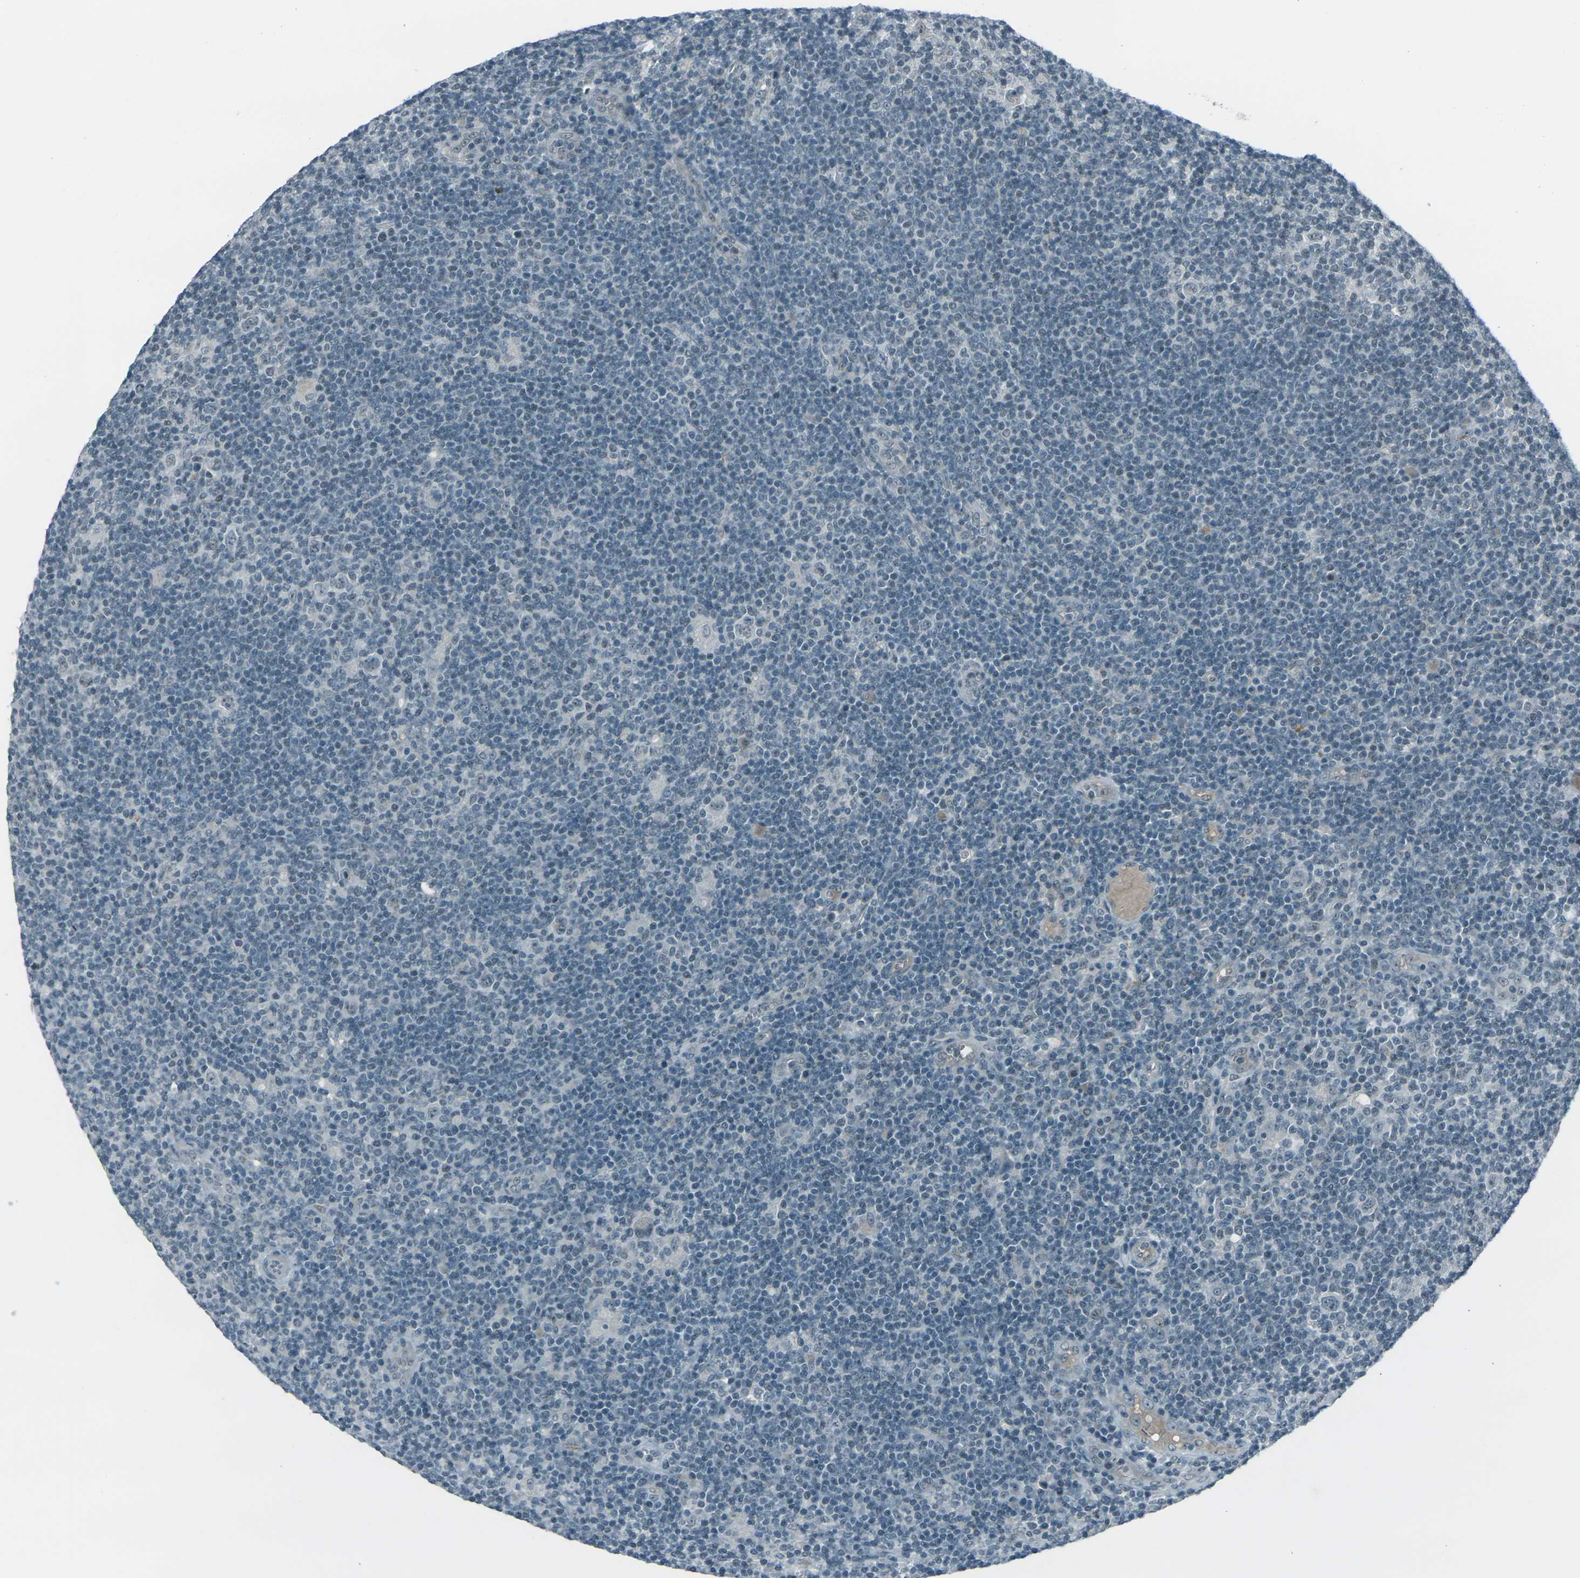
{"staining": {"intensity": "negative", "quantity": "none", "location": "none"}, "tissue": "lymphoma", "cell_type": "Tumor cells", "image_type": "cancer", "snomed": [{"axis": "morphology", "description": "Hodgkin's disease, NOS"}, {"axis": "topography", "description": "Lymph node"}], "caption": "High power microscopy photomicrograph of an immunohistochemistry (IHC) photomicrograph of Hodgkin's disease, revealing no significant expression in tumor cells. The staining is performed using DAB (3,3'-diaminobenzidine) brown chromogen with nuclei counter-stained in using hematoxylin.", "gene": "GPR19", "patient": {"sex": "female", "age": 57}}